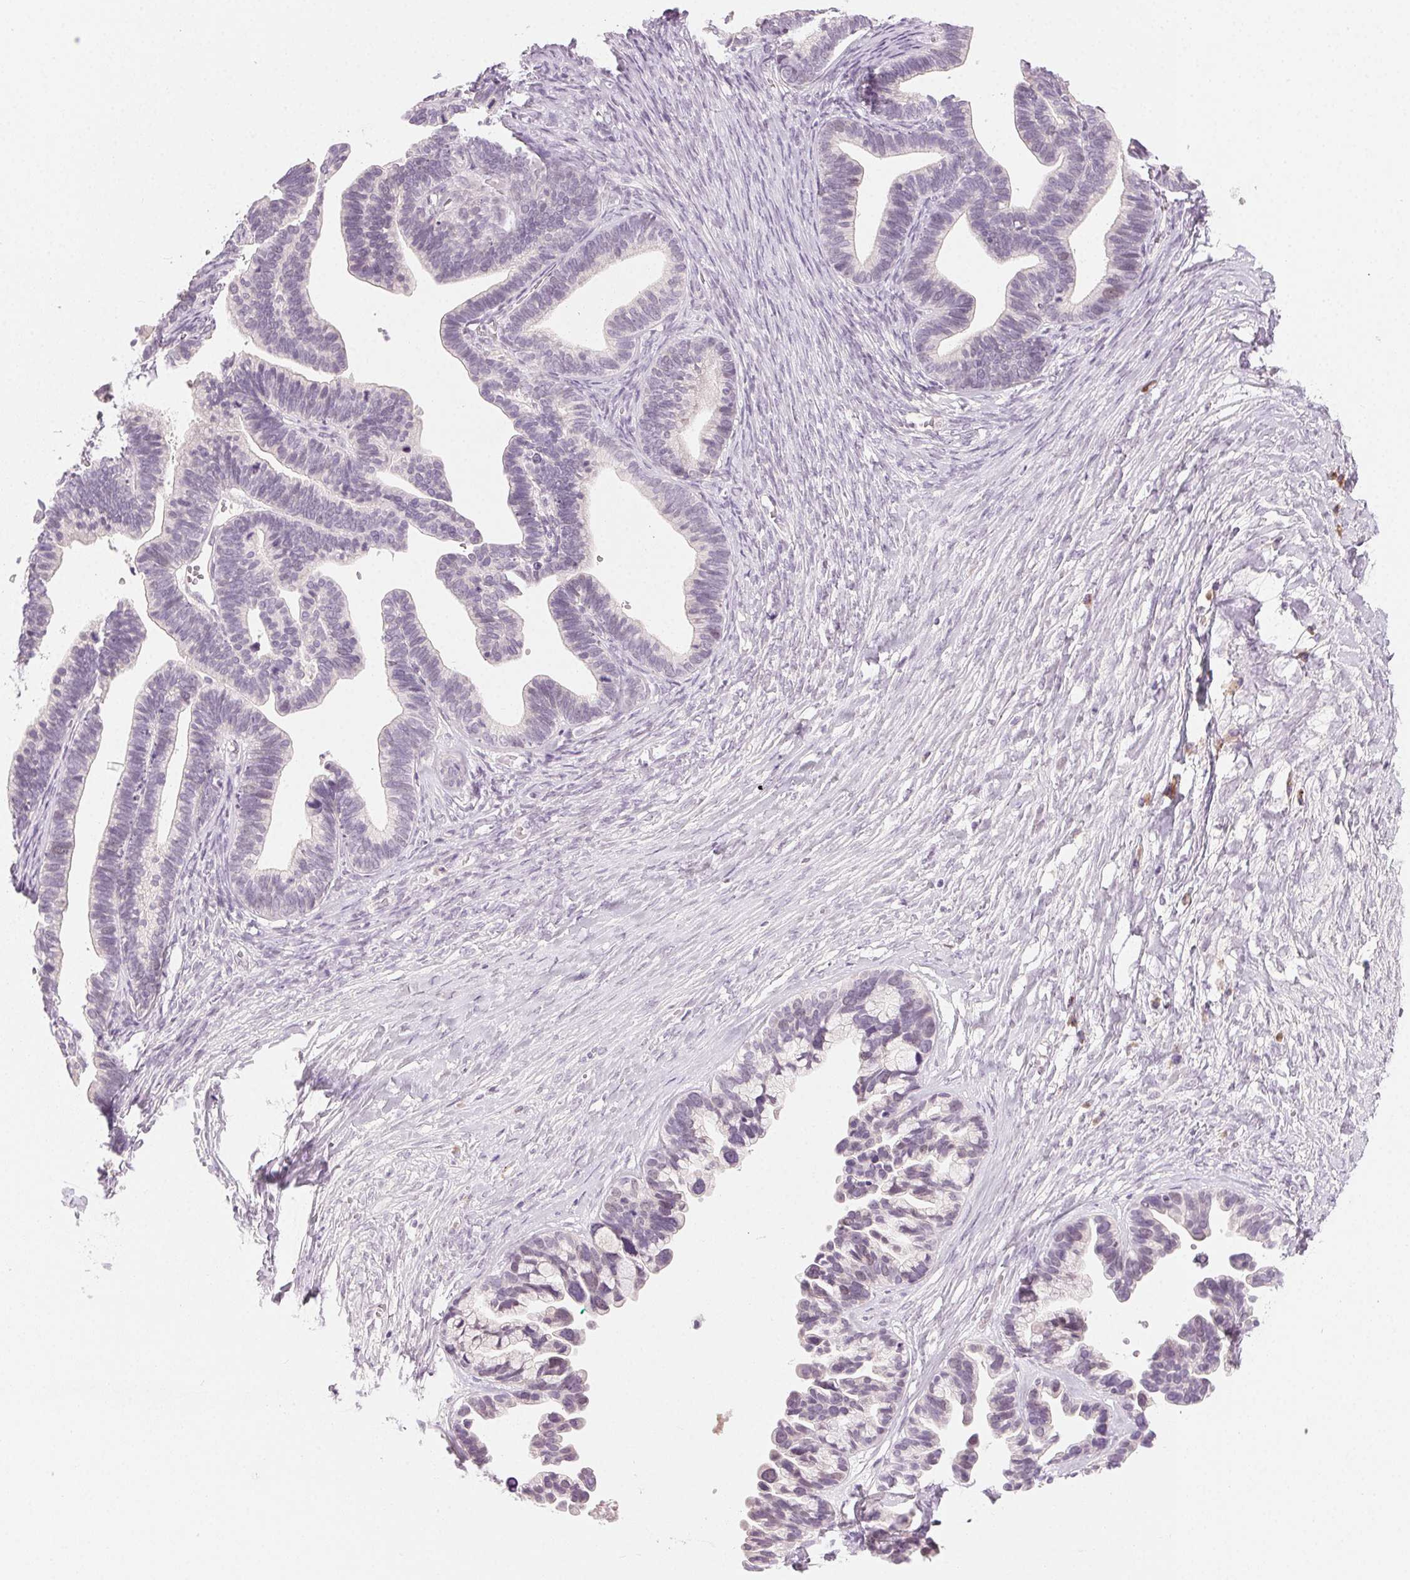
{"staining": {"intensity": "negative", "quantity": "none", "location": "none"}, "tissue": "ovarian cancer", "cell_type": "Tumor cells", "image_type": "cancer", "snomed": [{"axis": "morphology", "description": "Cystadenocarcinoma, serous, NOS"}, {"axis": "topography", "description": "Ovary"}], "caption": "Immunohistochemical staining of ovarian cancer shows no significant expression in tumor cells.", "gene": "HSF5", "patient": {"sex": "female", "age": 56}}